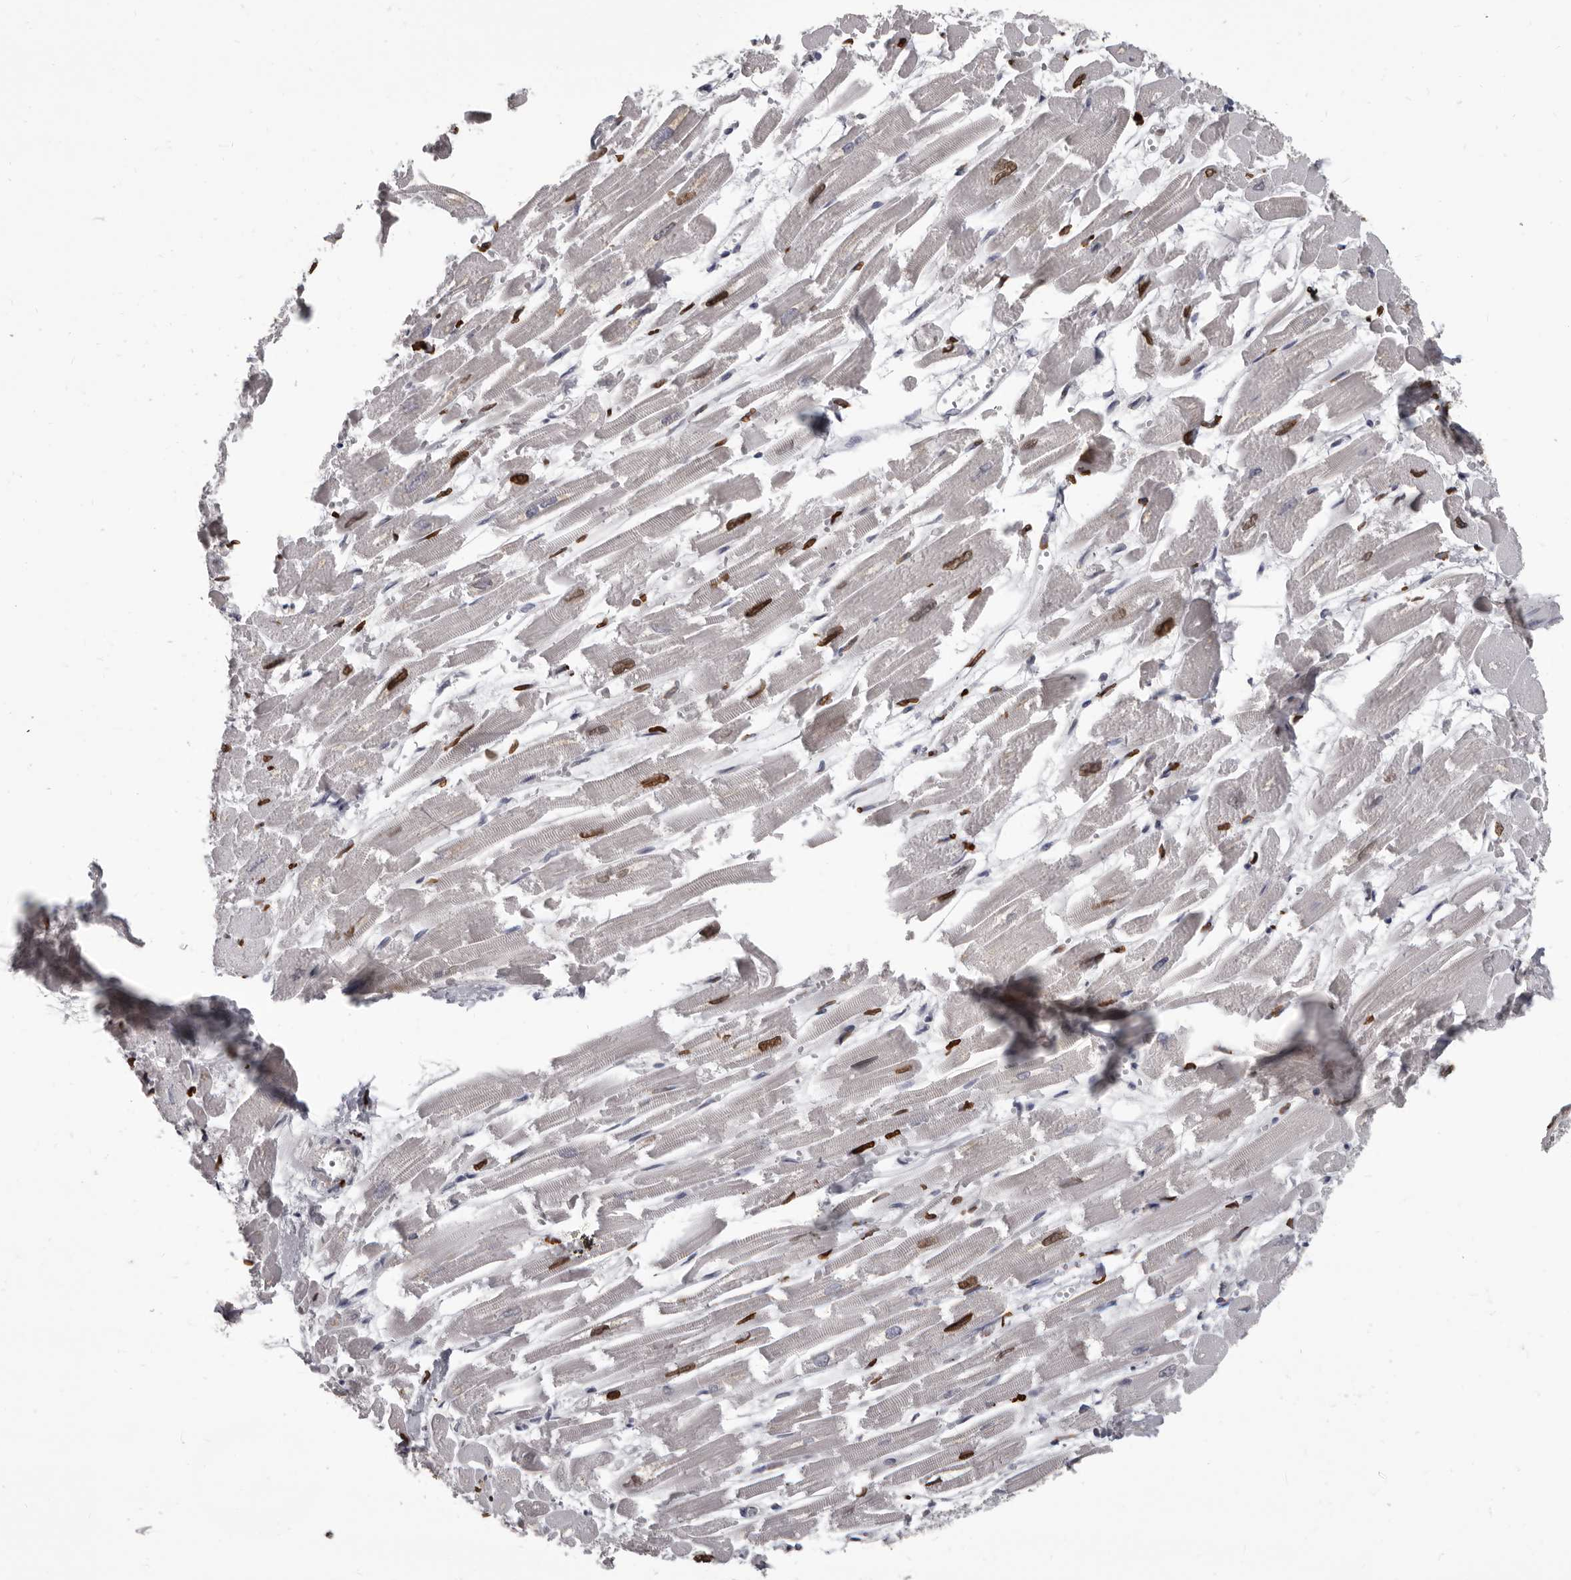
{"staining": {"intensity": "strong", "quantity": "<25%", "location": "nuclear"}, "tissue": "heart muscle", "cell_type": "Cardiomyocytes", "image_type": "normal", "snomed": [{"axis": "morphology", "description": "Normal tissue, NOS"}, {"axis": "topography", "description": "Heart"}], "caption": "Heart muscle was stained to show a protein in brown. There is medium levels of strong nuclear expression in about <25% of cardiomyocytes.", "gene": "AHR", "patient": {"sex": "male", "age": 54}}